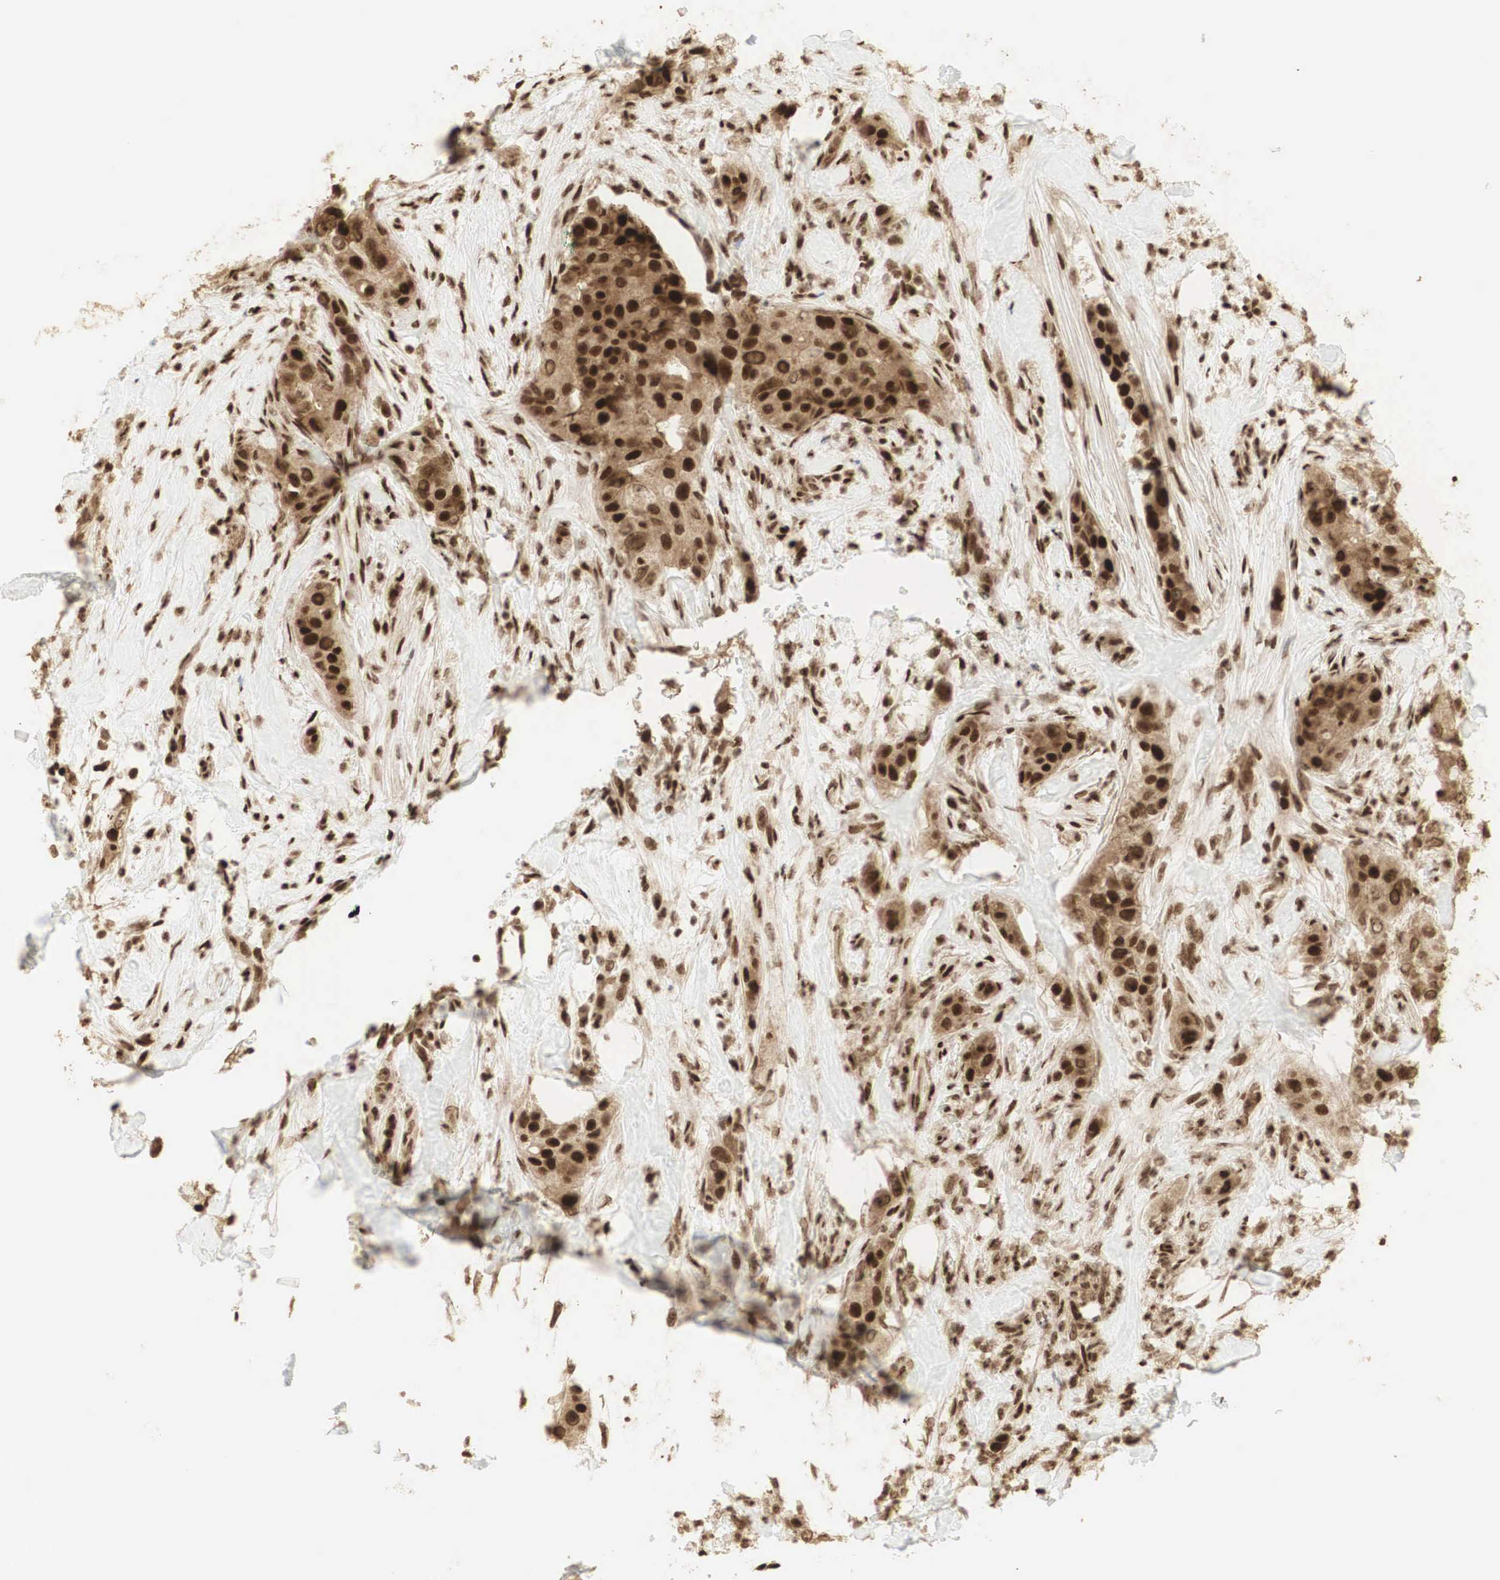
{"staining": {"intensity": "strong", "quantity": ">75%", "location": "cytoplasmic/membranous,nuclear"}, "tissue": "breast cancer", "cell_type": "Tumor cells", "image_type": "cancer", "snomed": [{"axis": "morphology", "description": "Duct carcinoma"}, {"axis": "topography", "description": "Breast"}], "caption": "Immunohistochemistry of breast intraductal carcinoma displays high levels of strong cytoplasmic/membranous and nuclear expression in about >75% of tumor cells.", "gene": "RNF113A", "patient": {"sex": "female", "age": 45}}